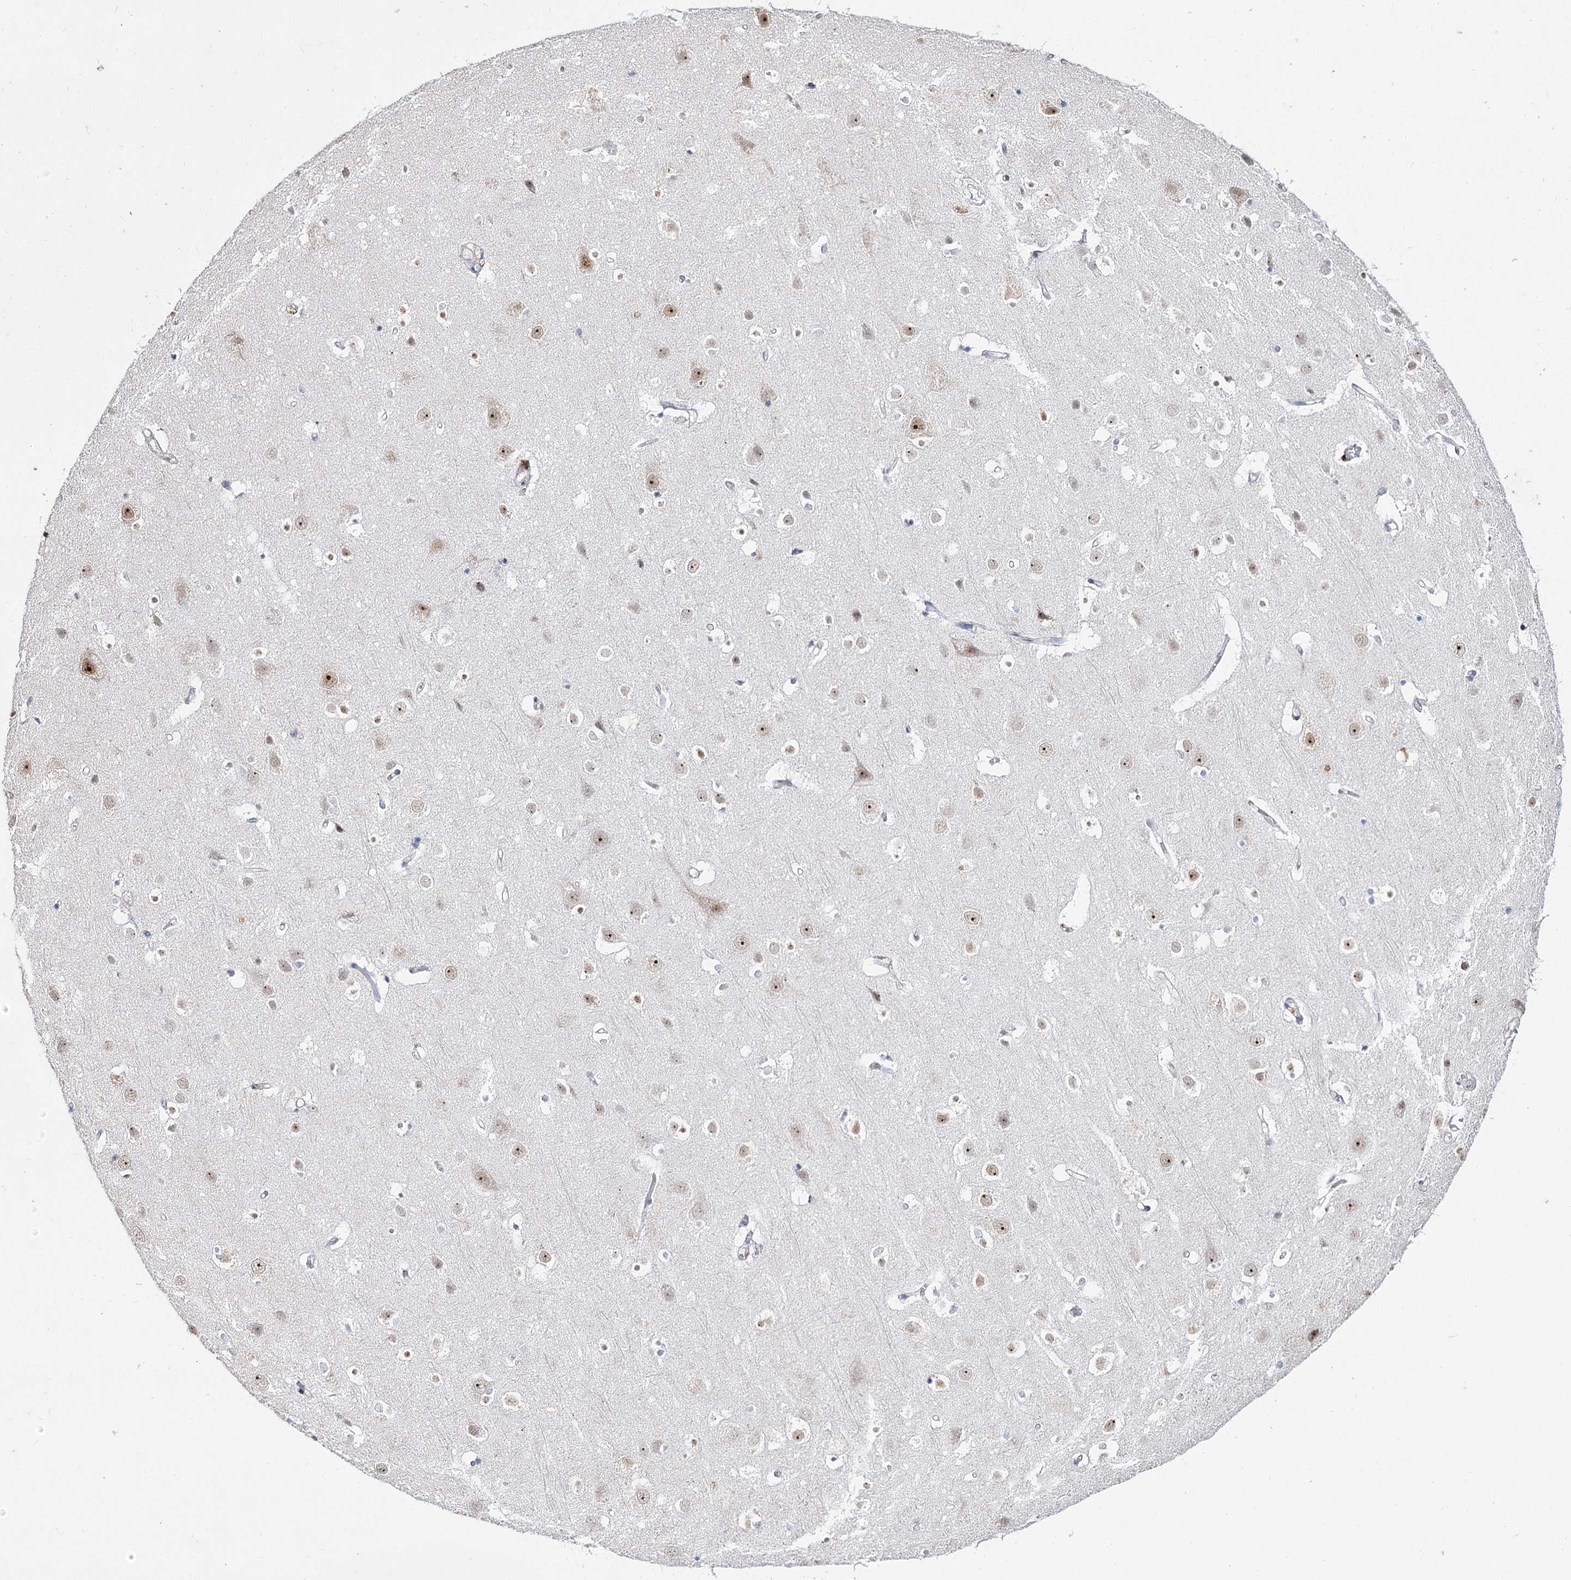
{"staining": {"intensity": "negative", "quantity": "none", "location": "none"}, "tissue": "cerebral cortex", "cell_type": "Endothelial cells", "image_type": "normal", "snomed": [{"axis": "morphology", "description": "Normal tissue, NOS"}, {"axis": "topography", "description": "Cerebral cortex"}], "caption": "IHC photomicrograph of unremarkable cerebral cortex: human cerebral cortex stained with DAB (3,3'-diaminobenzidine) reveals no significant protein expression in endothelial cells. Brightfield microscopy of immunohistochemistry stained with DAB (3,3'-diaminobenzidine) (brown) and hematoxylin (blue), captured at high magnification.", "gene": "DDX50", "patient": {"sex": "male", "age": 54}}